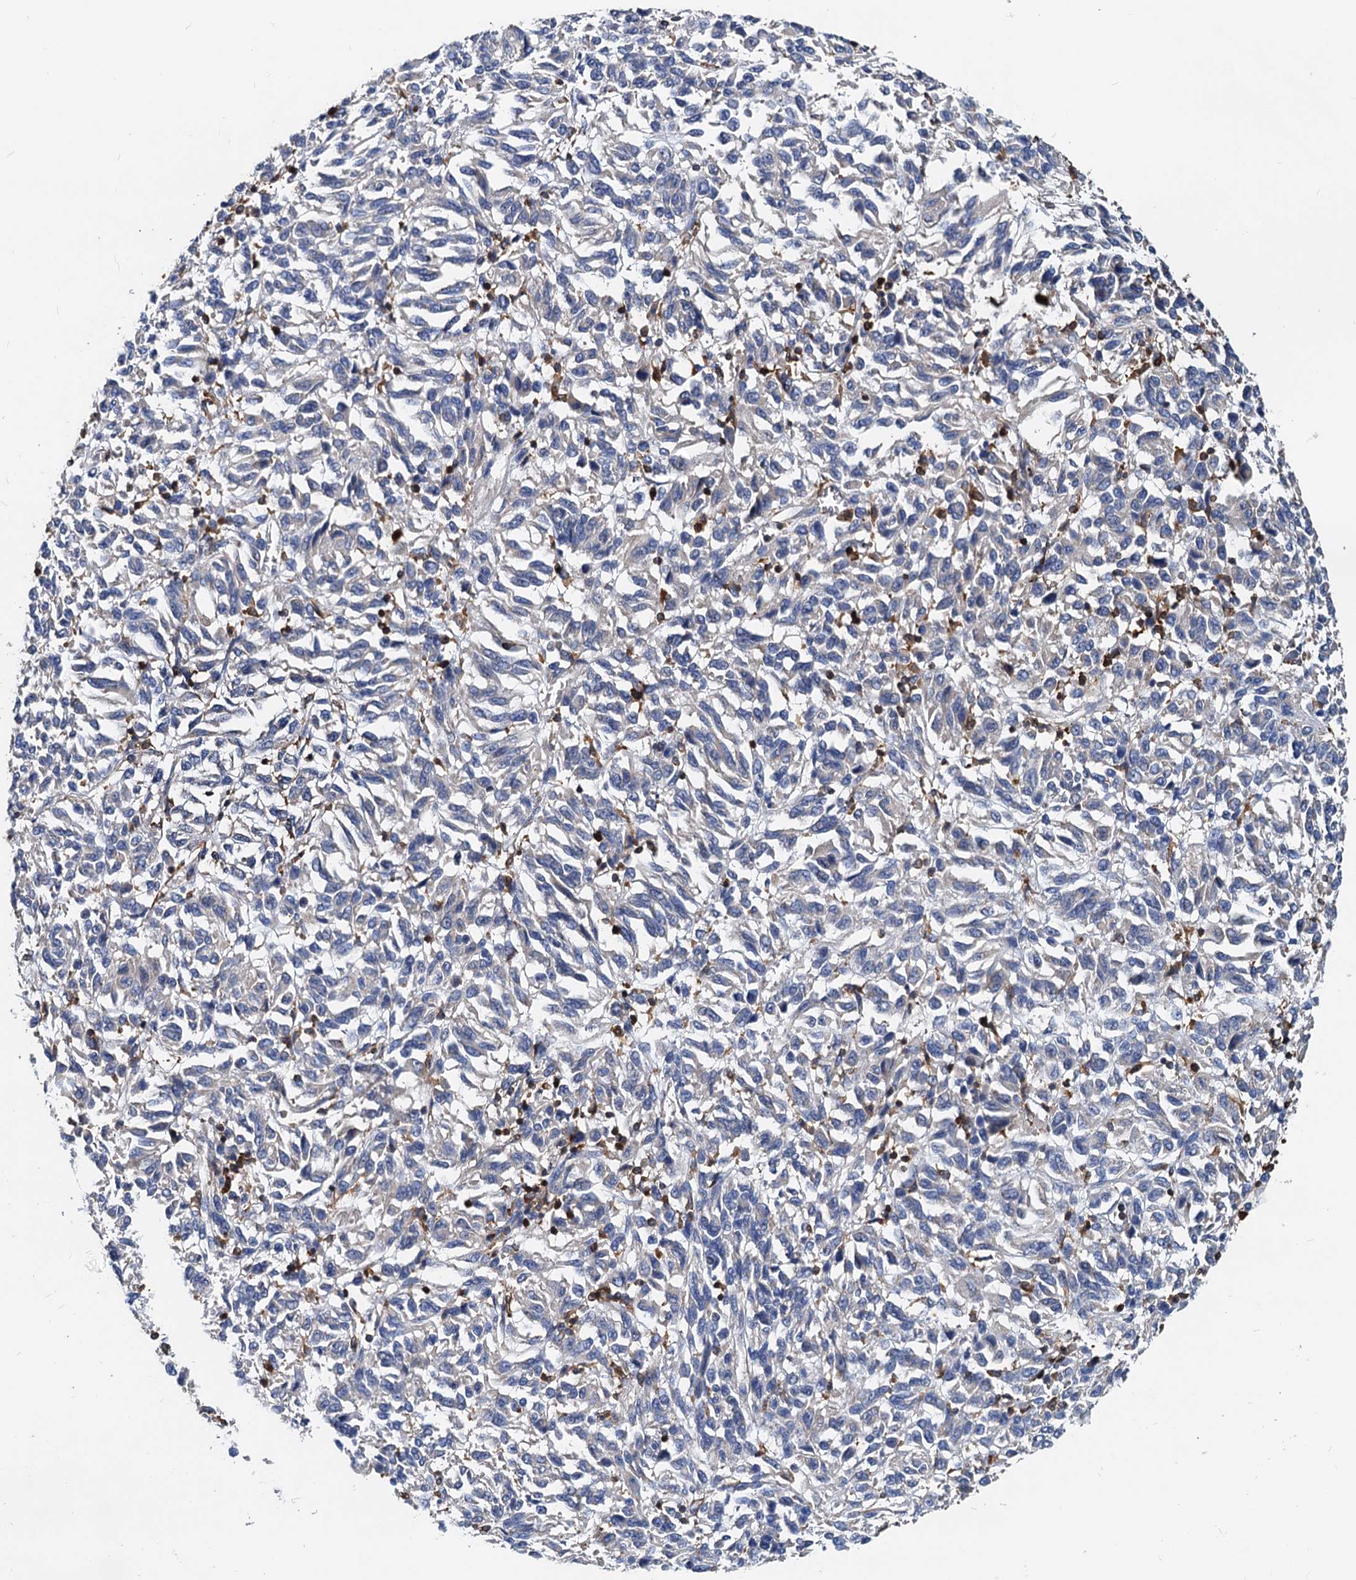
{"staining": {"intensity": "negative", "quantity": "none", "location": "none"}, "tissue": "melanoma", "cell_type": "Tumor cells", "image_type": "cancer", "snomed": [{"axis": "morphology", "description": "Malignant melanoma, Metastatic site"}, {"axis": "topography", "description": "Lung"}], "caption": "Tumor cells show no significant positivity in melanoma.", "gene": "LCP2", "patient": {"sex": "male", "age": 64}}